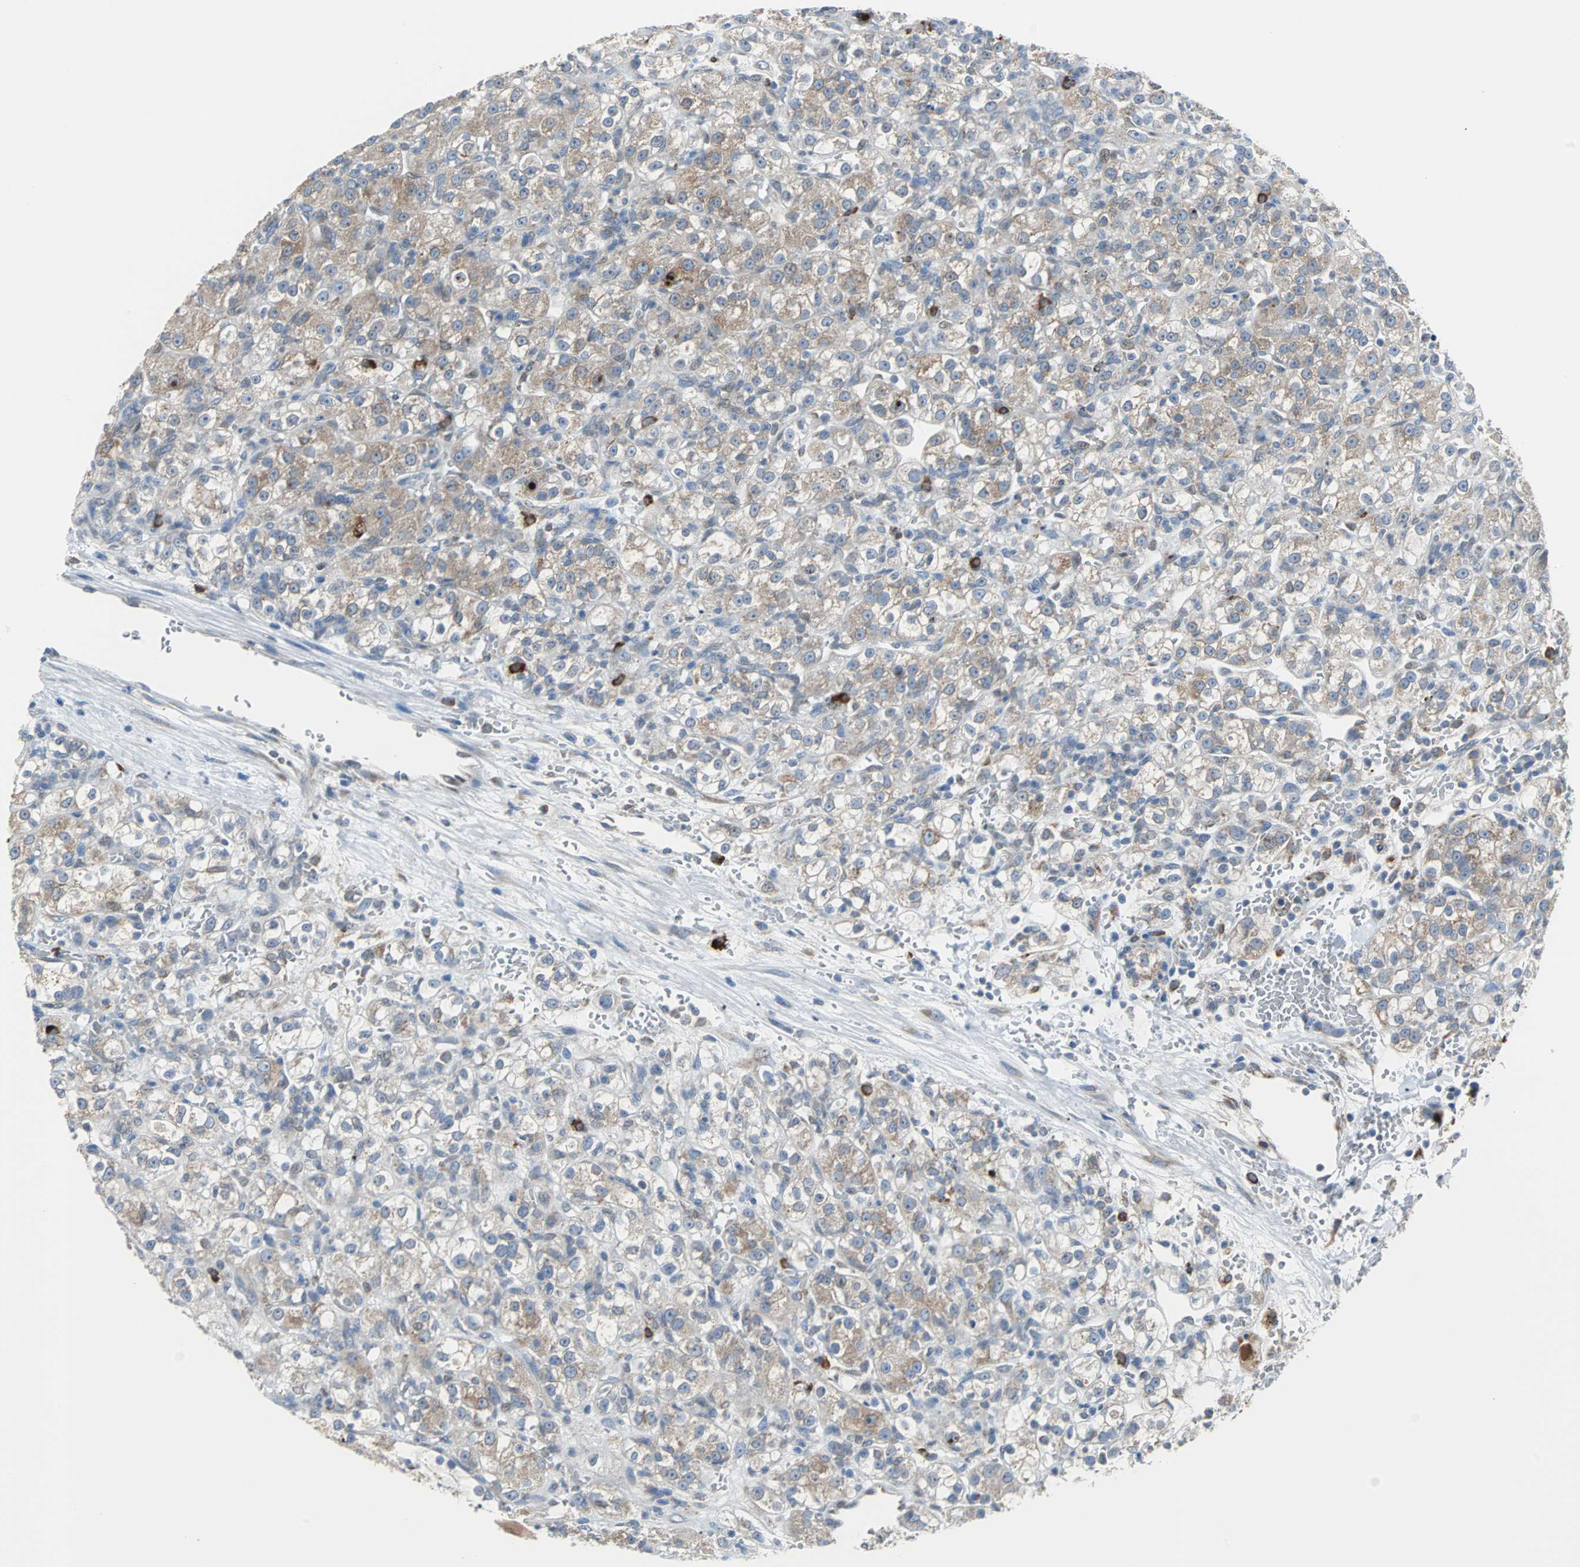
{"staining": {"intensity": "weak", "quantity": ">75%", "location": "cytoplasmic/membranous"}, "tissue": "renal cancer", "cell_type": "Tumor cells", "image_type": "cancer", "snomed": [{"axis": "morphology", "description": "Normal tissue, NOS"}, {"axis": "morphology", "description": "Adenocarcinoma, NOS"}, {"axis": "topography", "description": "Kidney"}], "caption": "A high-resolution photomicrograph shows immunohistochemistry staining of renal cancer, which displays weak cytoplasmic/membranous expression in about >75% of tumor cells. The protein of interest is shown in brown color, while the nuclei are stained blue.", "gene": "PDIA4", "patient": {"sex": "male", "age": 61}}